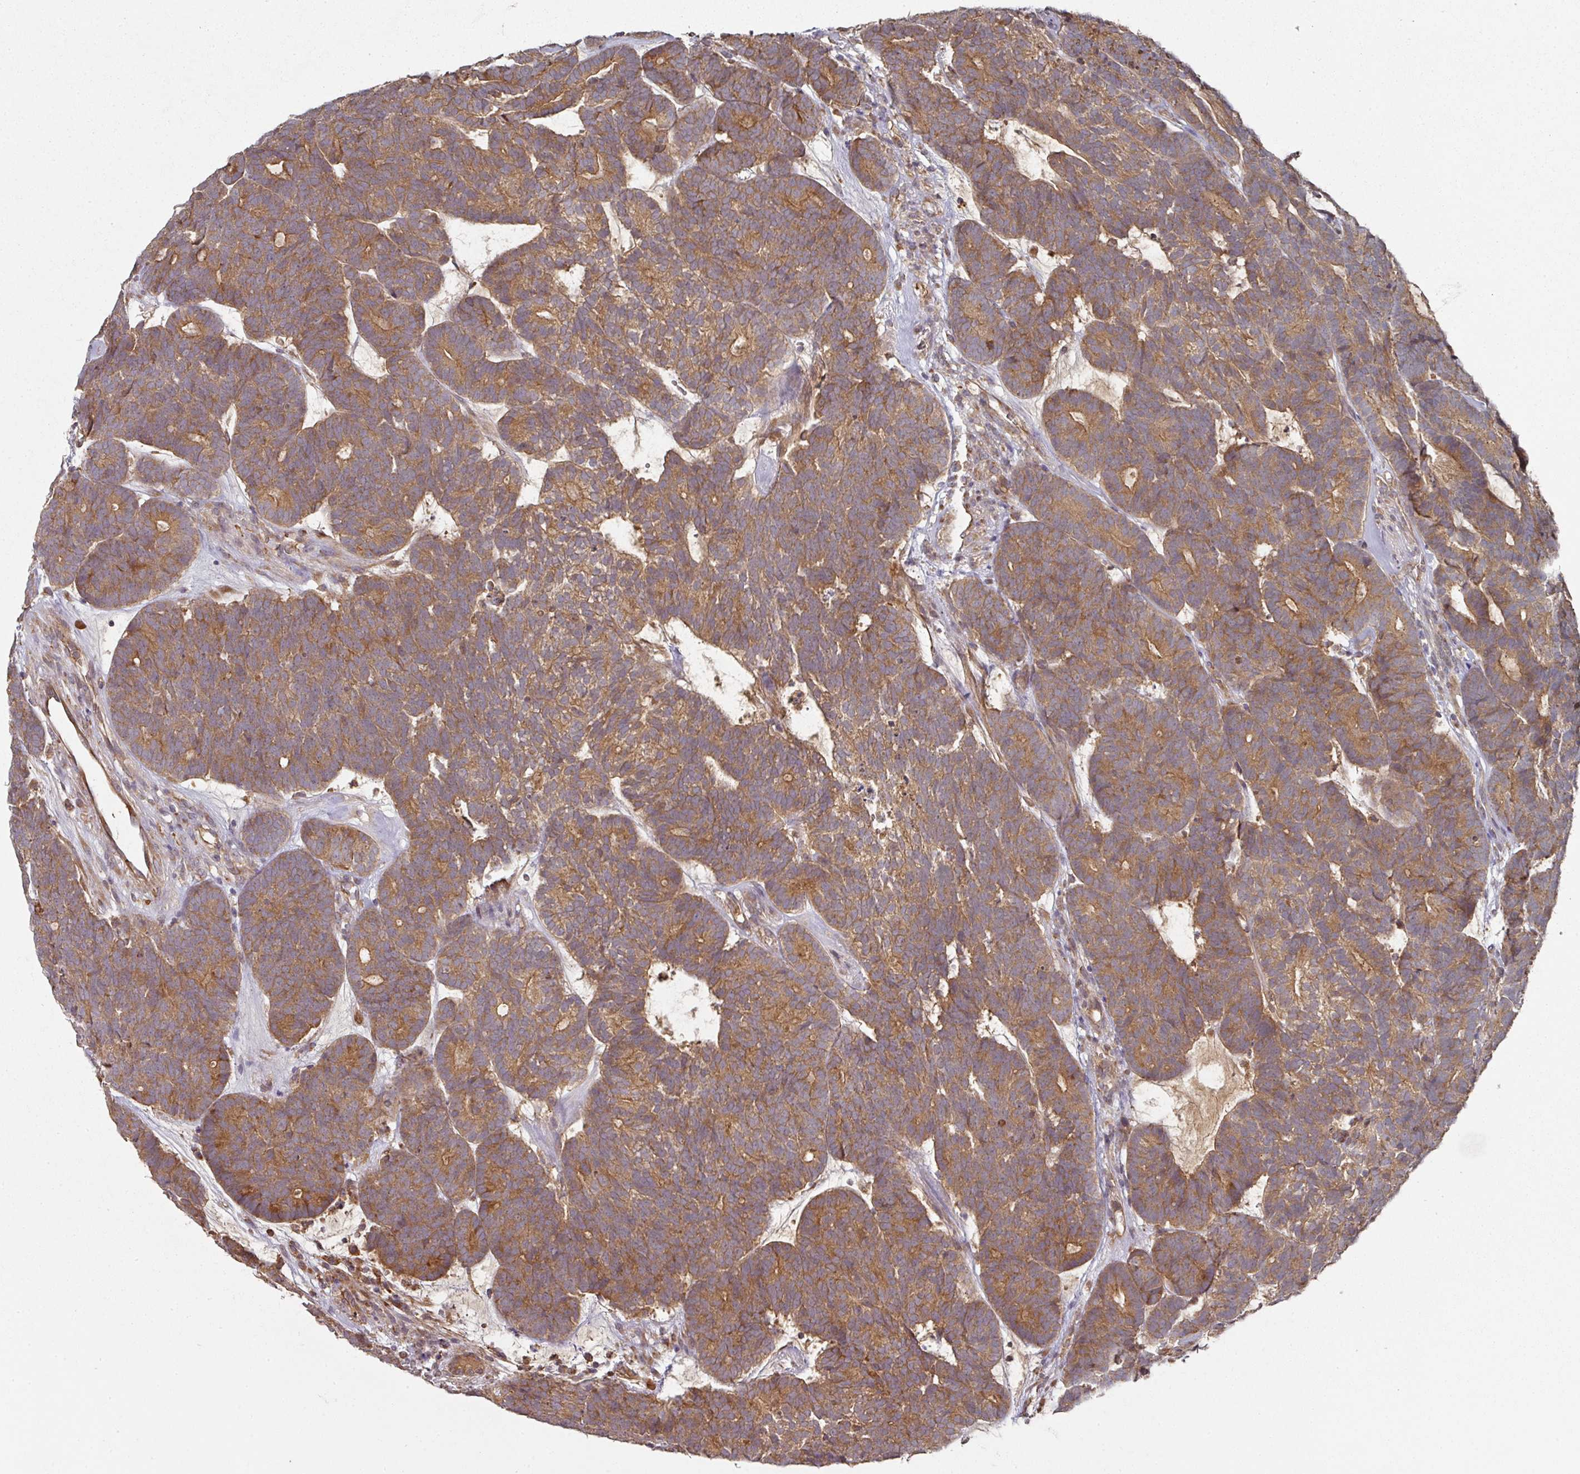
{"staining": {"intensity": "moderate", "quantity": ">75%", "location": "cytoplasmic/membranous"}, "tissue": "head and neck cancer", "cell_type": "Tumor cells", "image_type": "cancer", "snomed": [{"axis": "morphology", "description": "Adenocarcinoma, NOS"}, {"axis": "topography", "description": "Head-Neck"}], "caption": "An image of human head and neck adenocarcinoma stained for a protein demonstrates moderate cytoplasmic/membranous brown staining in tumor cells.", "gene": "CEP95", "patient": {"sex": "female", "age": 81}}